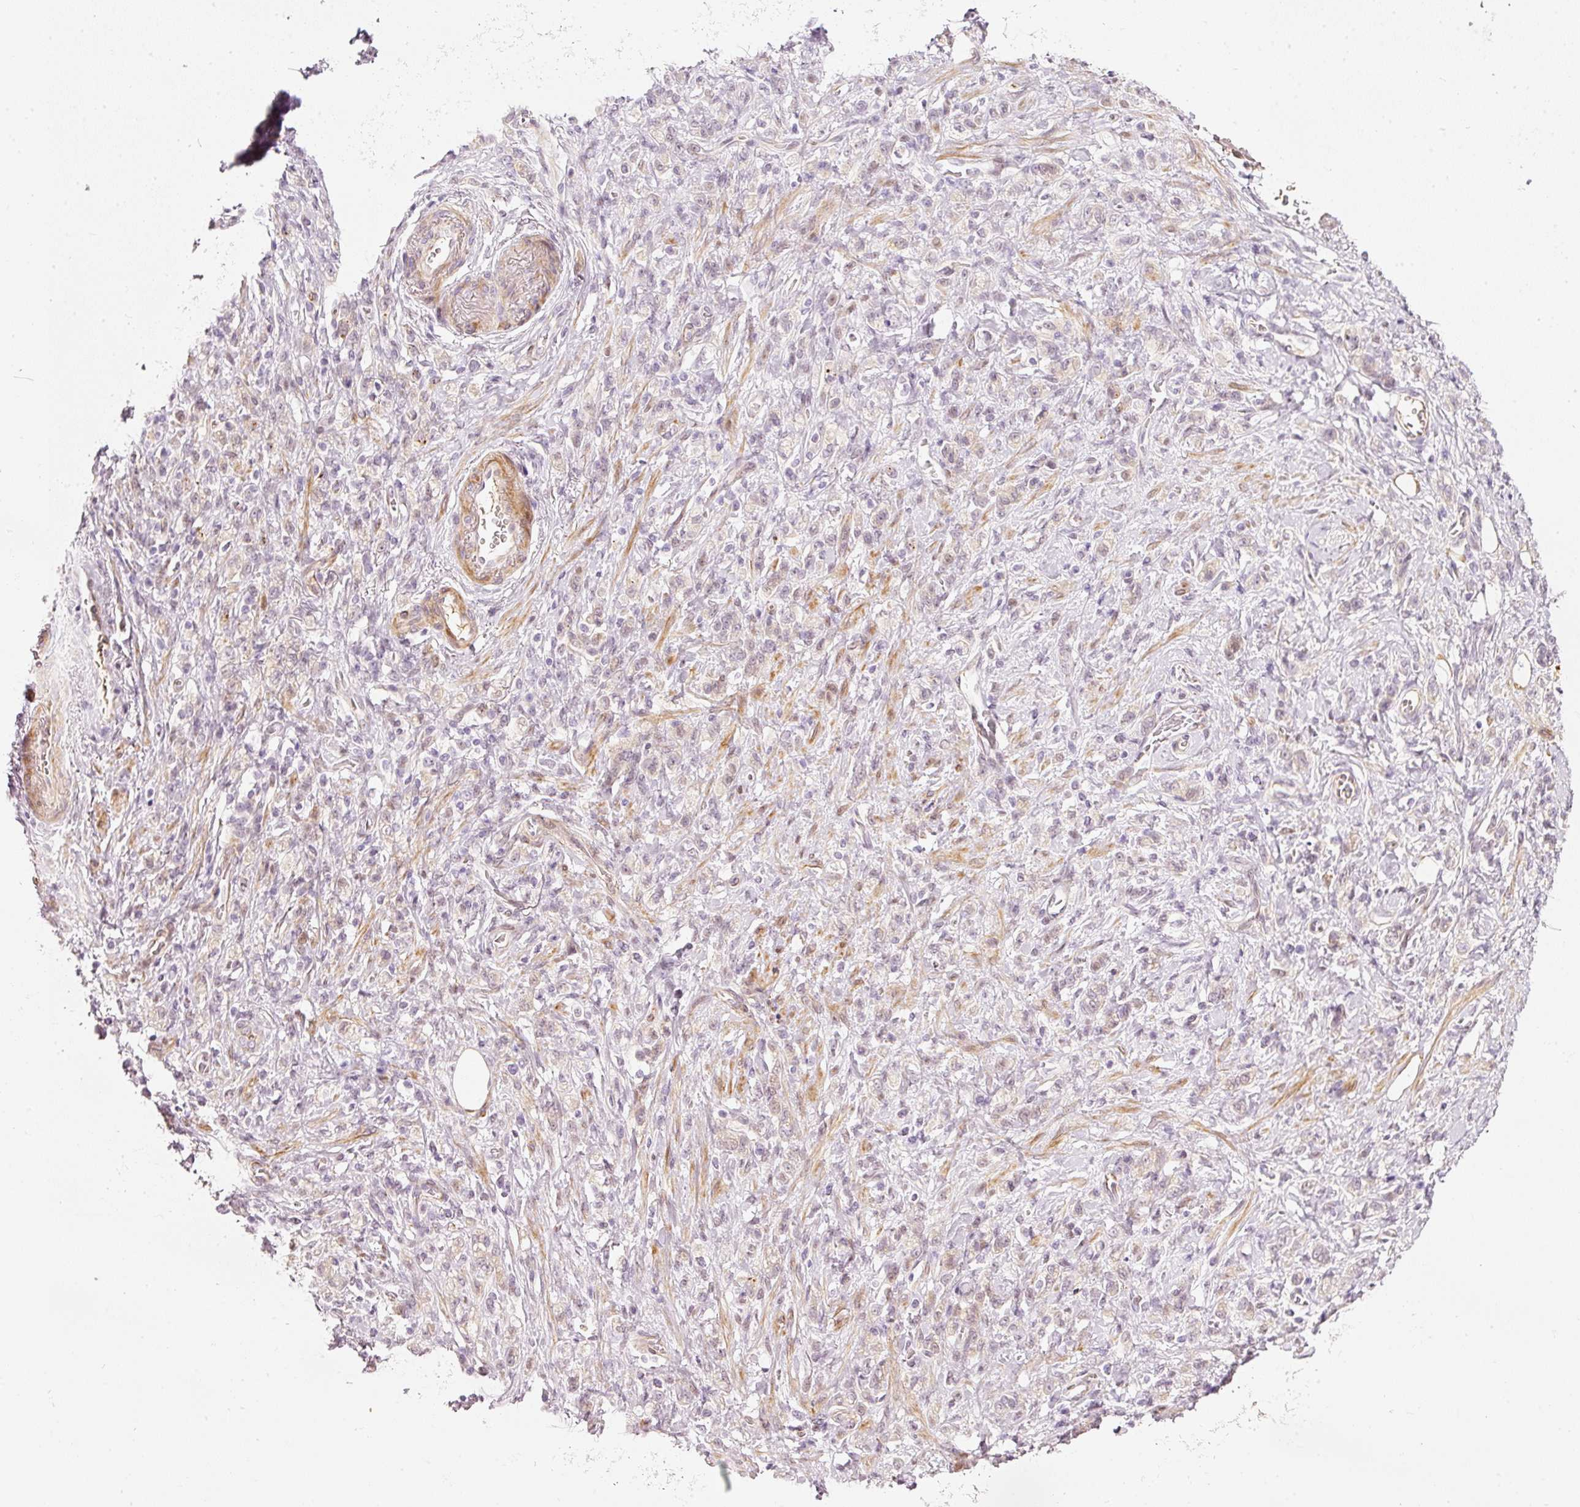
{"staining": {"intensity": "negative", "quantity": "none", "location": "none"}, "tissue": "stomach cancer", "cell_type": "Tumor cells", "image_type": "cancer", "snomed": [{"axis": "morphology", "description": "Adenocarcinoma, NOS"}, {"axis": "topography", "description": "Stomach"}], "caption": "A micrograph of stomach cancer stained for a protein demonstrates no brown staining in tumor cells.", "gene": "TOGARAM1", "patient": {"sex": "male", "age": 77}}